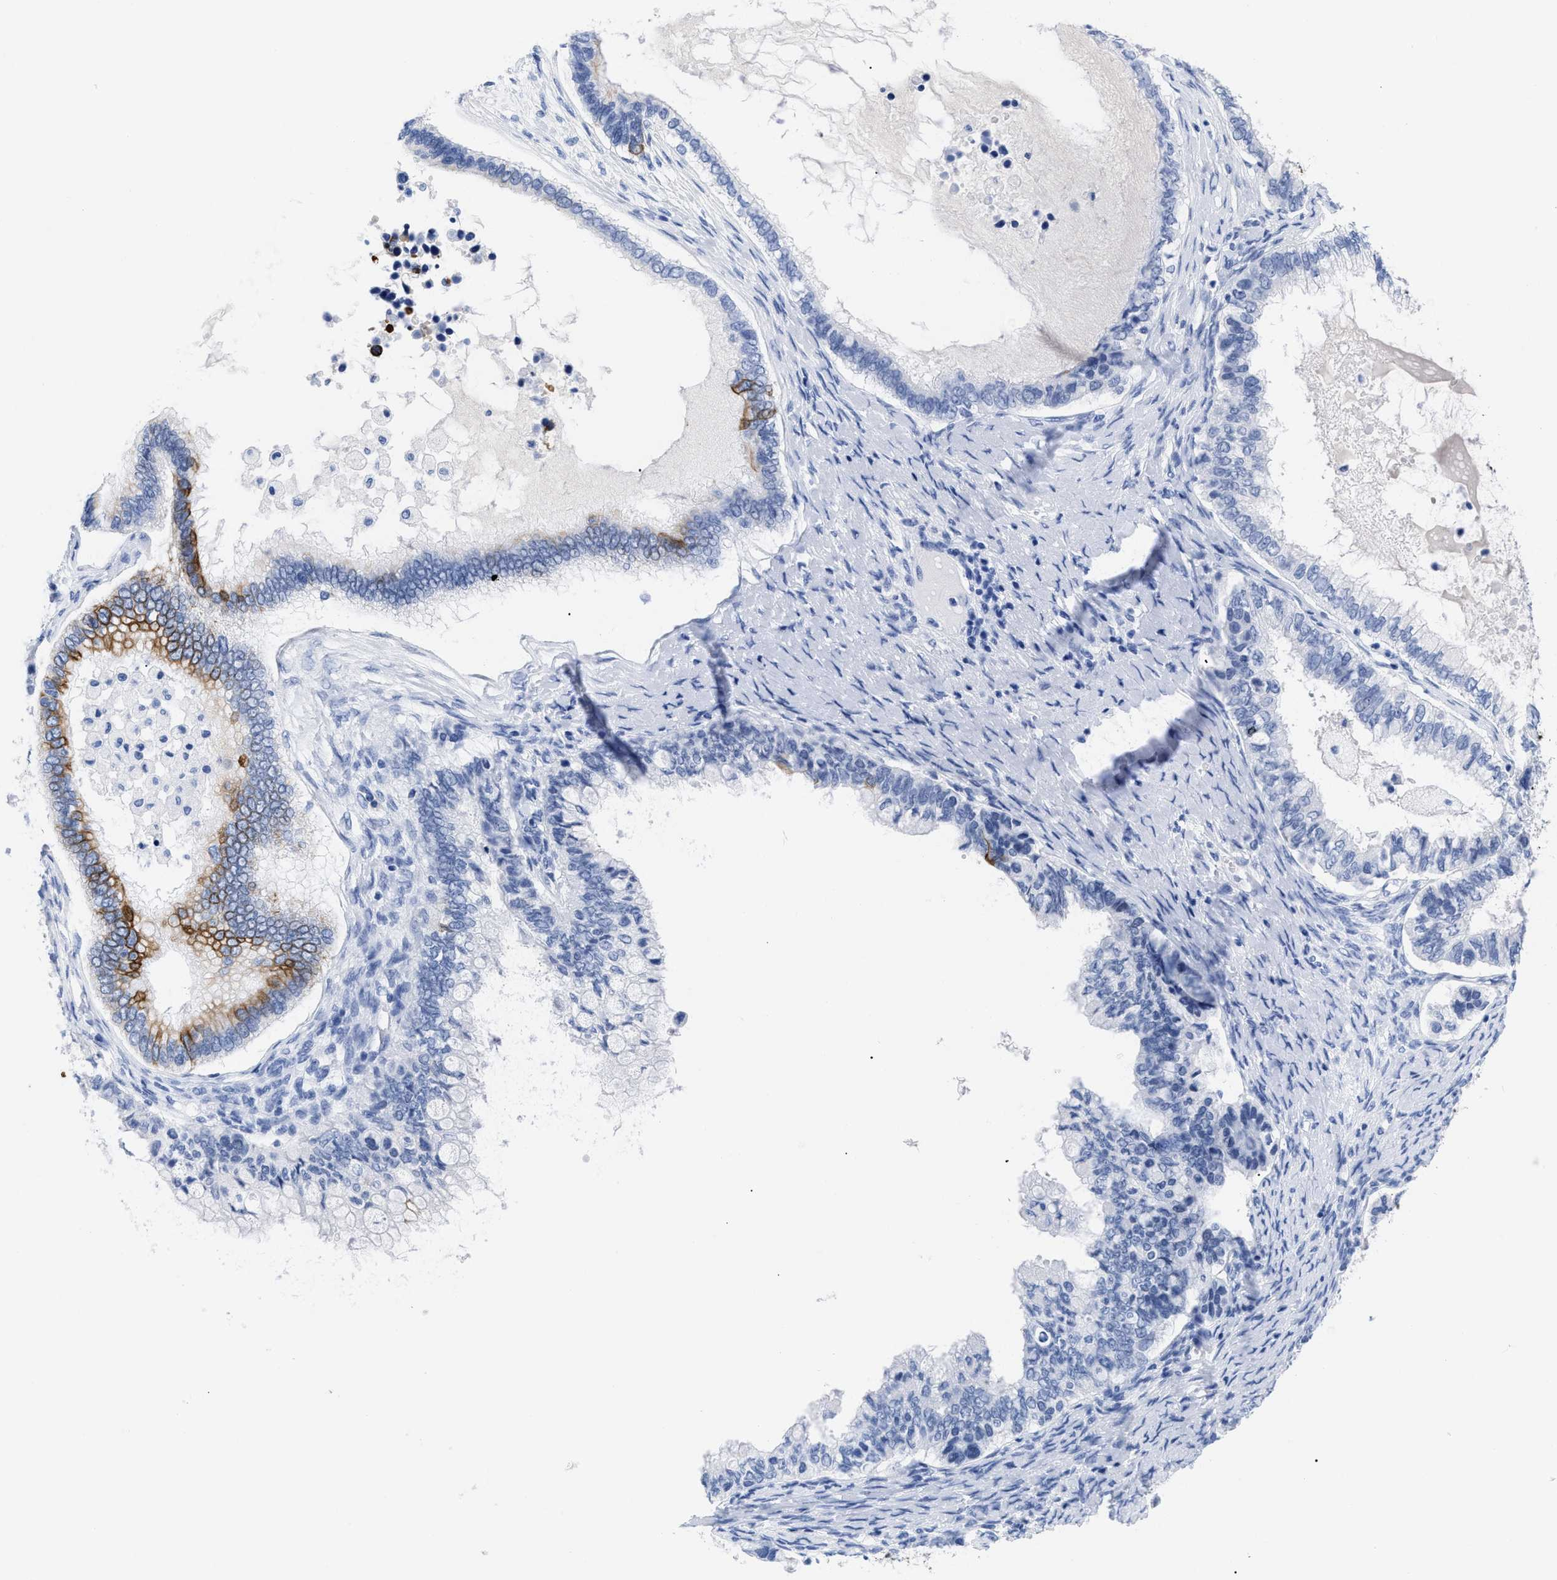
{"staining": {"intensity": "strong", "quantity": "<25%", "location": "cytoplasmic/membranous"}, "tissue": "ovarian cancer", "cell_type": "Tumor cells", "image_type": "cancer", "snomed": [{"axis": "morphology", "description": "Cystadenocarcinoma, mucinous, NOS"}, {"axis": "topography", "description": "Ovary"}], "caption": "A brown stain highlights strong cytoplasmic/membranous positivity of a protein in ovarian cancer (mucinous cystadenocarcinoma) tumor cells. The protein of interest is shown in brown color, while the nuclei are stained blue.", "gene": "DUSP26", "patient": {"sex": "female", "age": 80}}